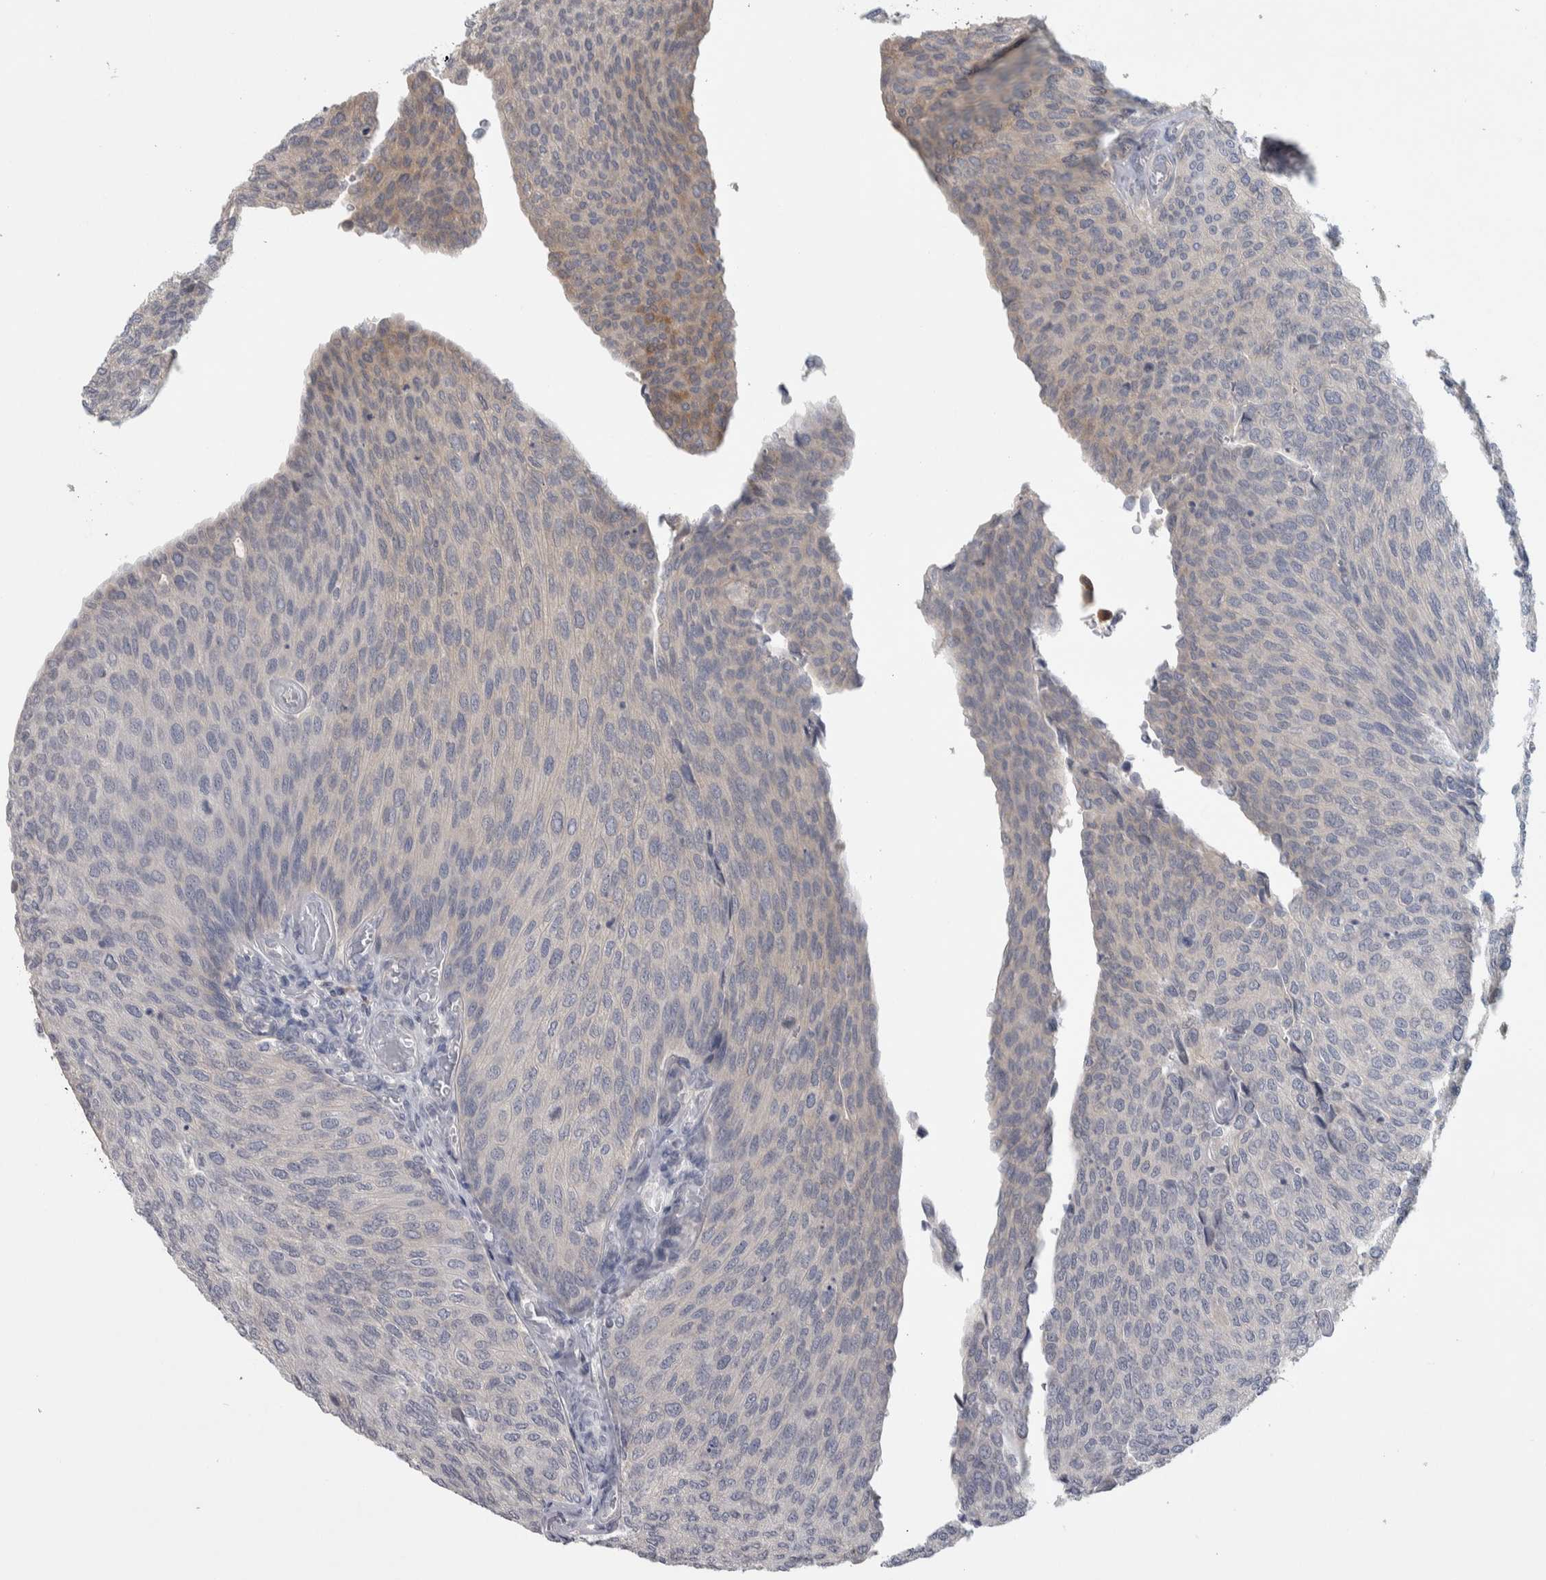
{"staining": {"intensity": "weak", "quantity": "<25%", "location": "cytoplasmic/membranous"}, "tissue": "urothelial cancer", "cell_type": "Tumor cells", "image_type": "cancer", "snomed": [{"axis": "morphology", "description": "Urothelial carcinoma, Low grade"}, {"axis": "topography", "description": "Urinary bladder"}], "caption": "DAB (3,3'-diaminobenzidine) immunohistochemical staining of urothelial cancer exhibits no significant expression in tumor cells.", "gene": "NFKB2", "patient": {"sex": "female", "age": 79}}